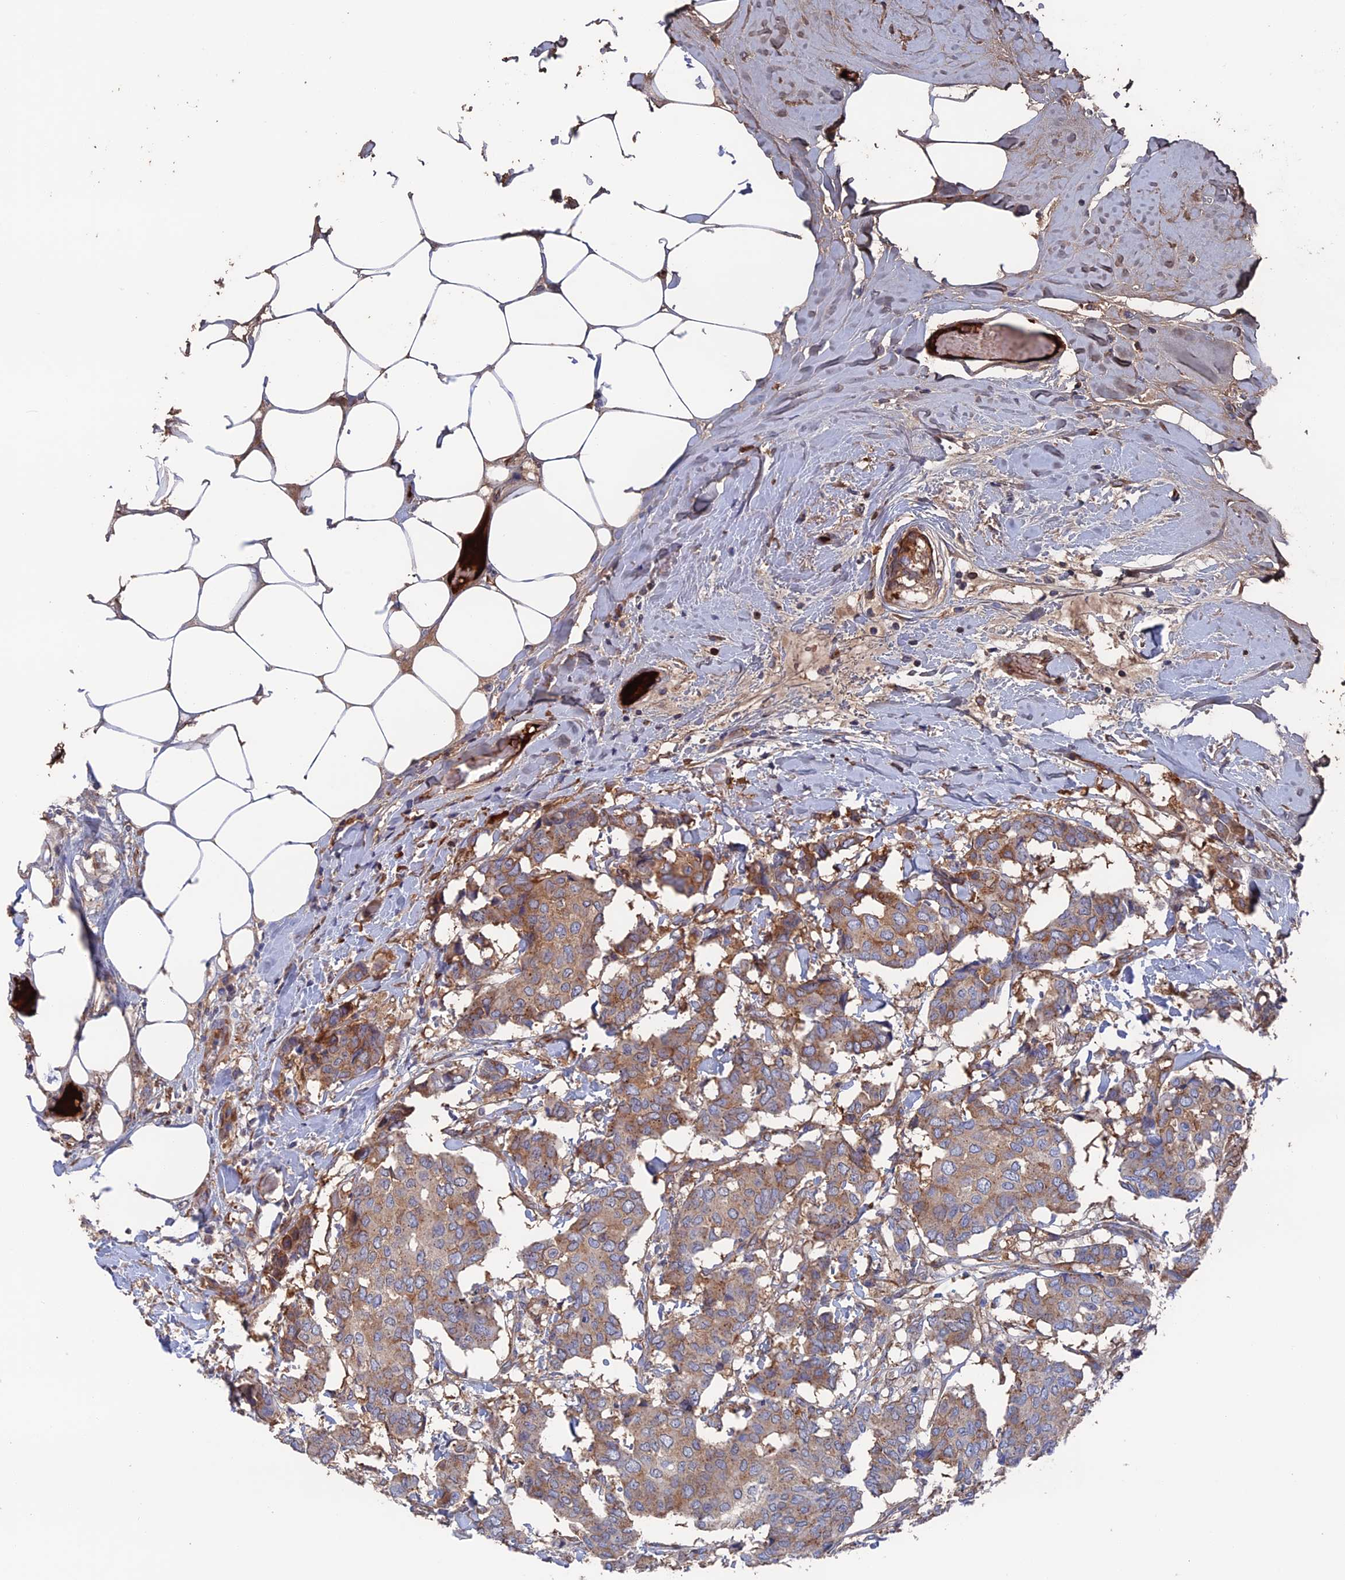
{"staining": {"intensity": "moderate", "quantity": ">75%", "location": "cytoplasmic/membranous"}, "tissue": "breast cancer", "cell_type": "Tumor cells", "image_type": "cancer", "snomed": [{"axis": "morphology", "description": "Duct carcinoma"}, {"axis": "topography", "description": "Breast"}], "caption": "A high-resolution photomicrograph shows IHC staining of breast cancer, which displays moderate cytoplasmic/membranous expression in approximately >75% of tumor cells. (DAB IHC with brightfield microscopy, high magnification).", "gene": "HPF1", "patient": {"sex": "female", "age": 75}}